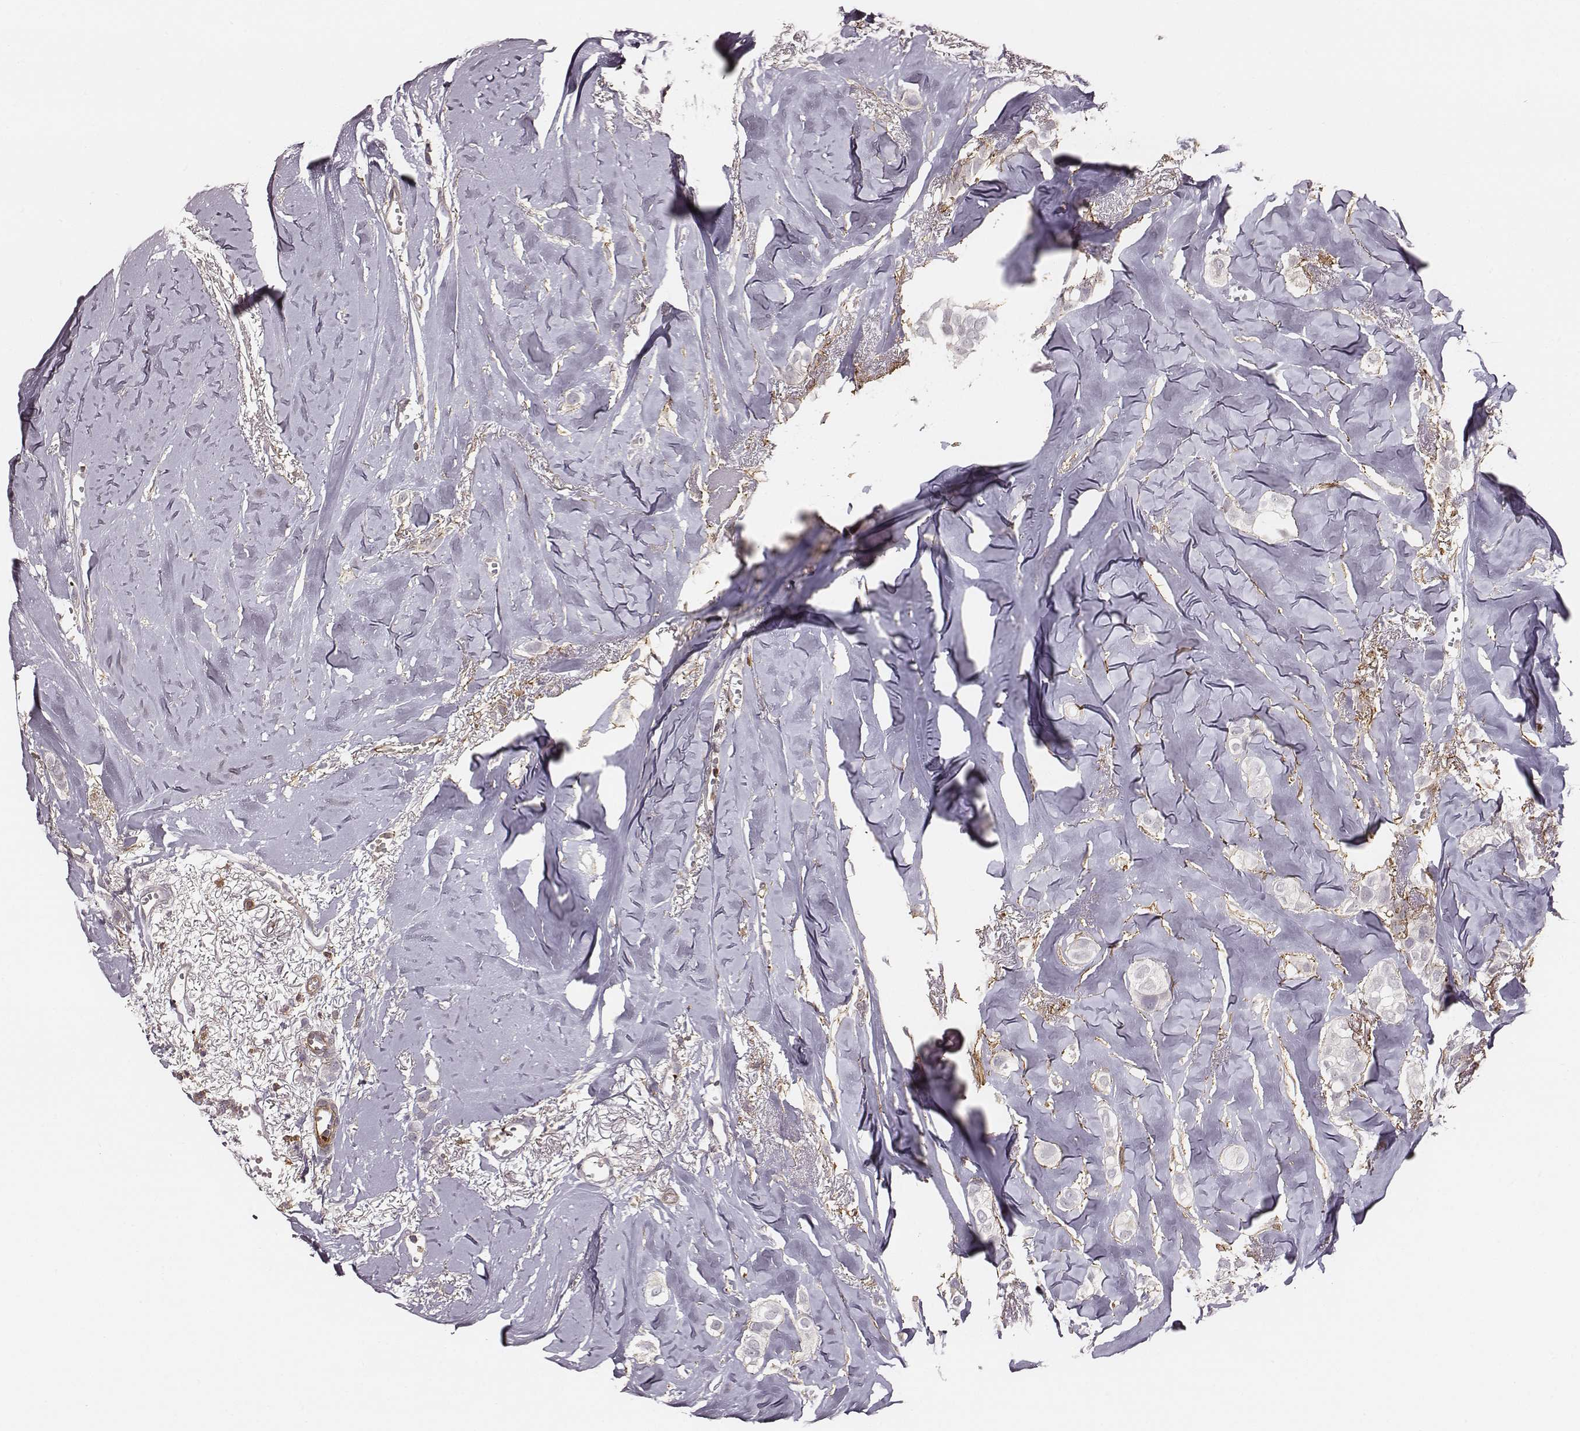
{"staining": {"intensity": "negative", "quantity": "none", "location": "none"}, "tissue": "breast cancer", "cell_type": "Tumor cells", "image_type": "cancer", "snomed": [{"axis": "morphology", "description": "Duct carcinoma"}, {"axis": "topography", "description": "Breast"}], "caption": "The photomicrograph displays no staining of tumor cells in intraductal carcinoma (breast). Nuclei are stained in blue.", "gene": "ZYX", "patient": {"sex": "female", "age": 85}}